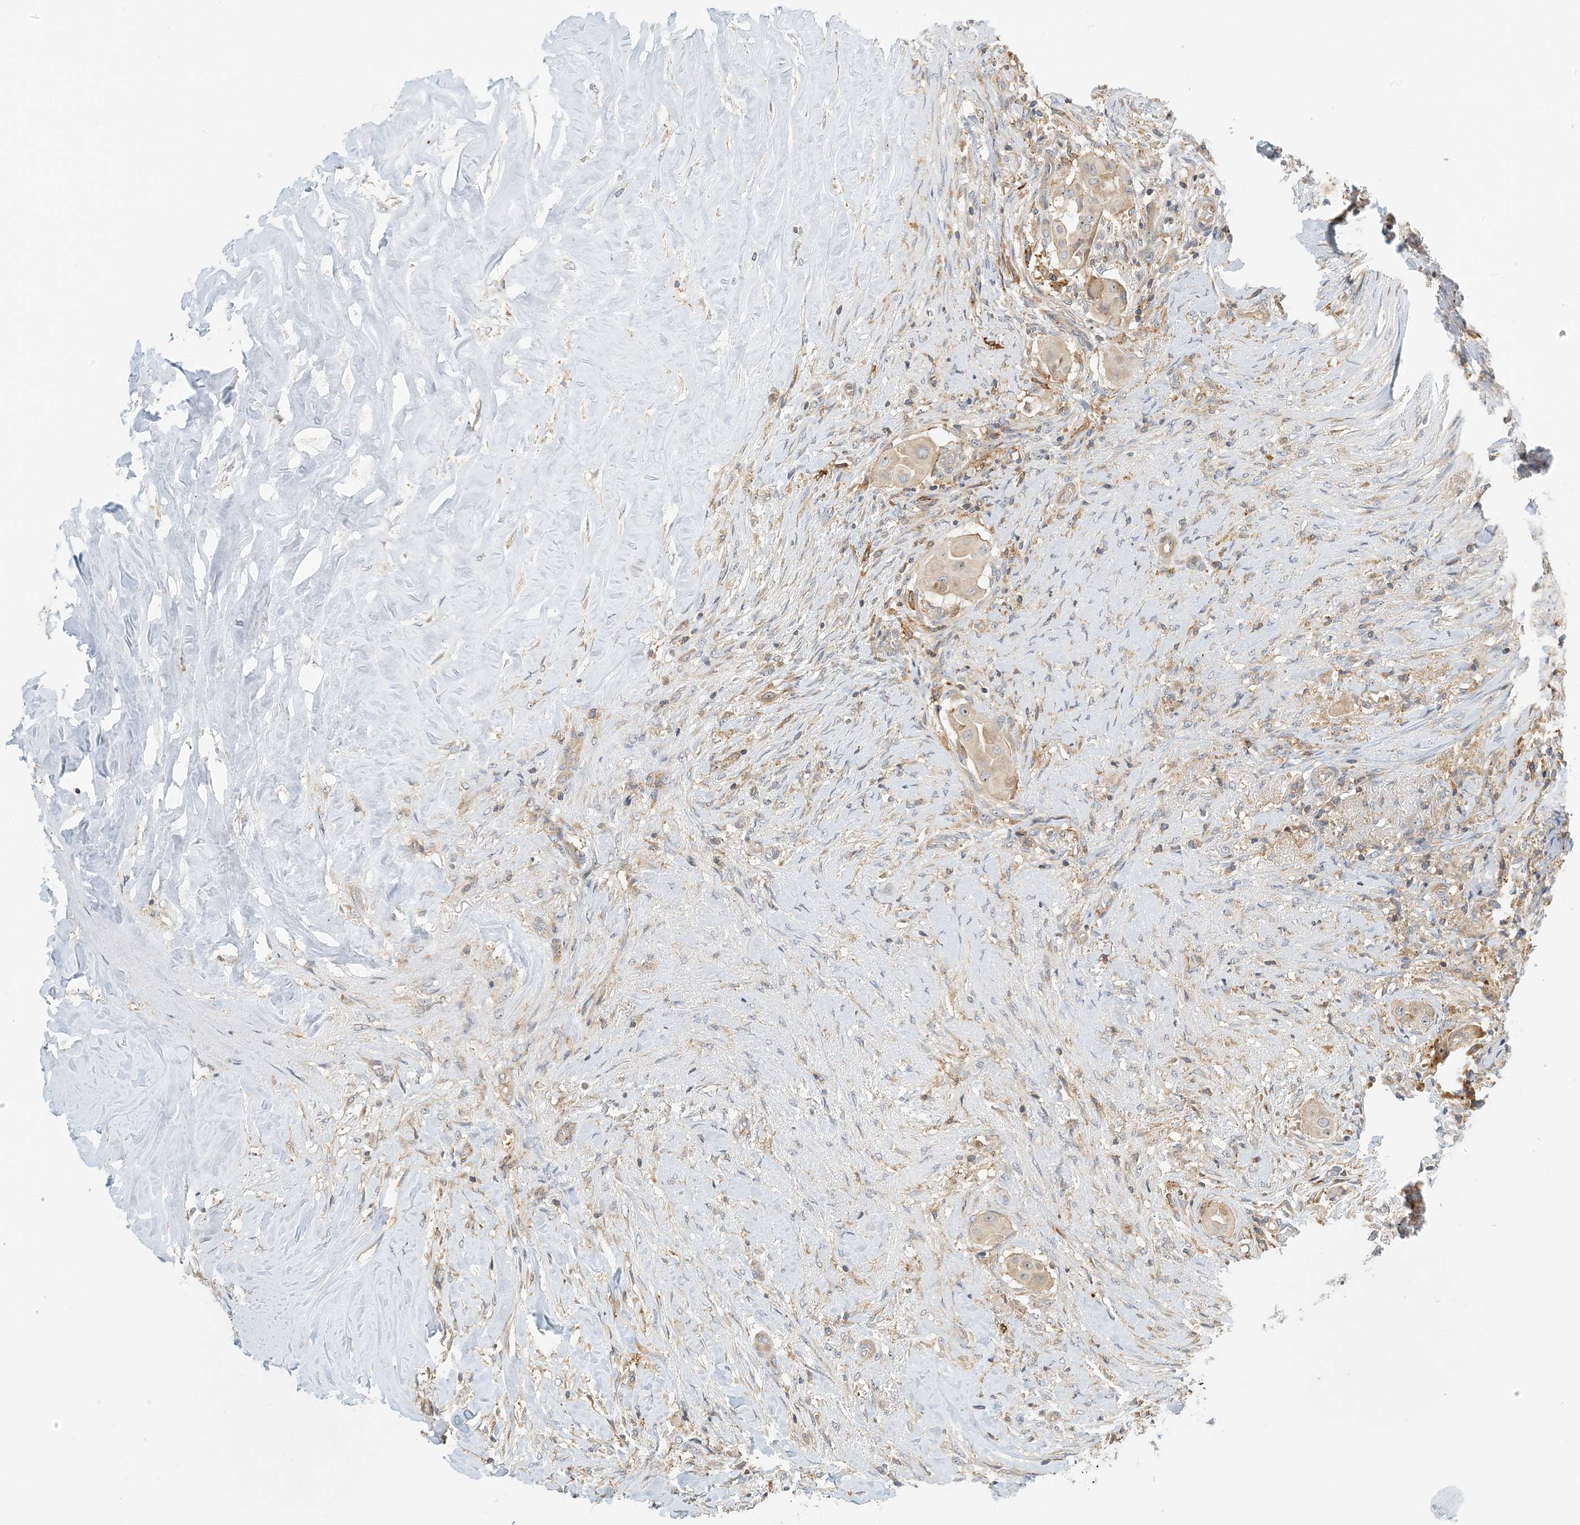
{"staining": {"intensity": "weak", "quantity": "<25%", "location": "cytoplasmic/membranous"}, "tissue": "thyroid cancer", "cell_type": "Tumor cells", "image_type": "cancer", "snomed": [{"axis": "morphology", "description": "Papillary adenocarcinoma, NOS"}, {"axis": "topography", "description": "Thyroid gland"}], "caption": "Immunohistochemistry photomicrograph of neoplastic tissue: human thyroid papillary adenocarcinoma stained with DAB displays no significant protein staining in tumor cells.", "gene": "COLEC11", "patient": {"sex": "female", "age": 59}}